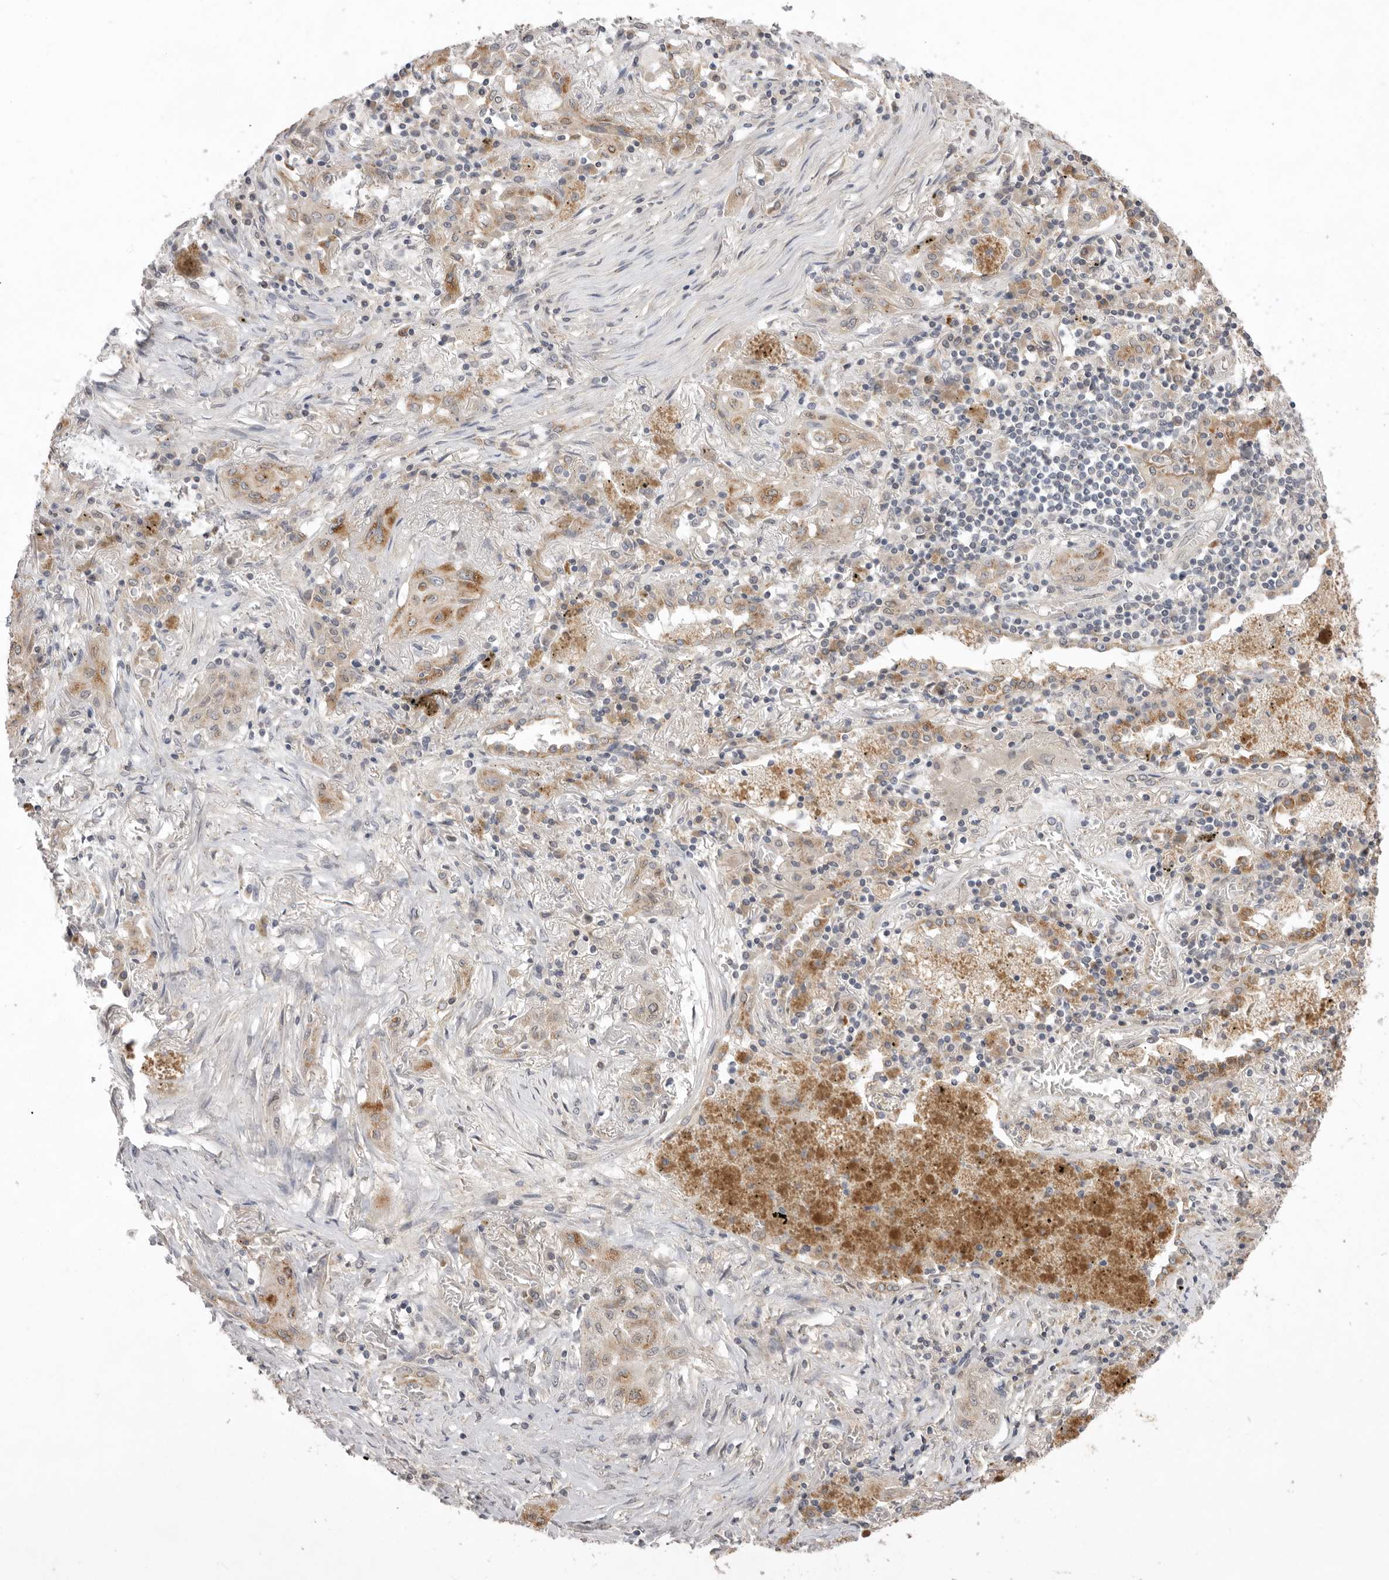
{"staining": {"intensity": "weak", "quantity": ">75%", "location": "cytoplasmic/membranous"}, "tissue": "lung cancer", "cell_type": "Tumor cells", "image_type": "cancer", "snomed": [{"axis": "morphology", "description": "Squamous cell carcinoma, NOS"}, {"axis": "topography", "description": "Lung"}], "caption": "Lung cancer (squamous cell carcinoma) stained with a protein marker displays weak staining in tumor cells.", "gene": "TLR3", "patient": {"sex": "female", "age": 47}}